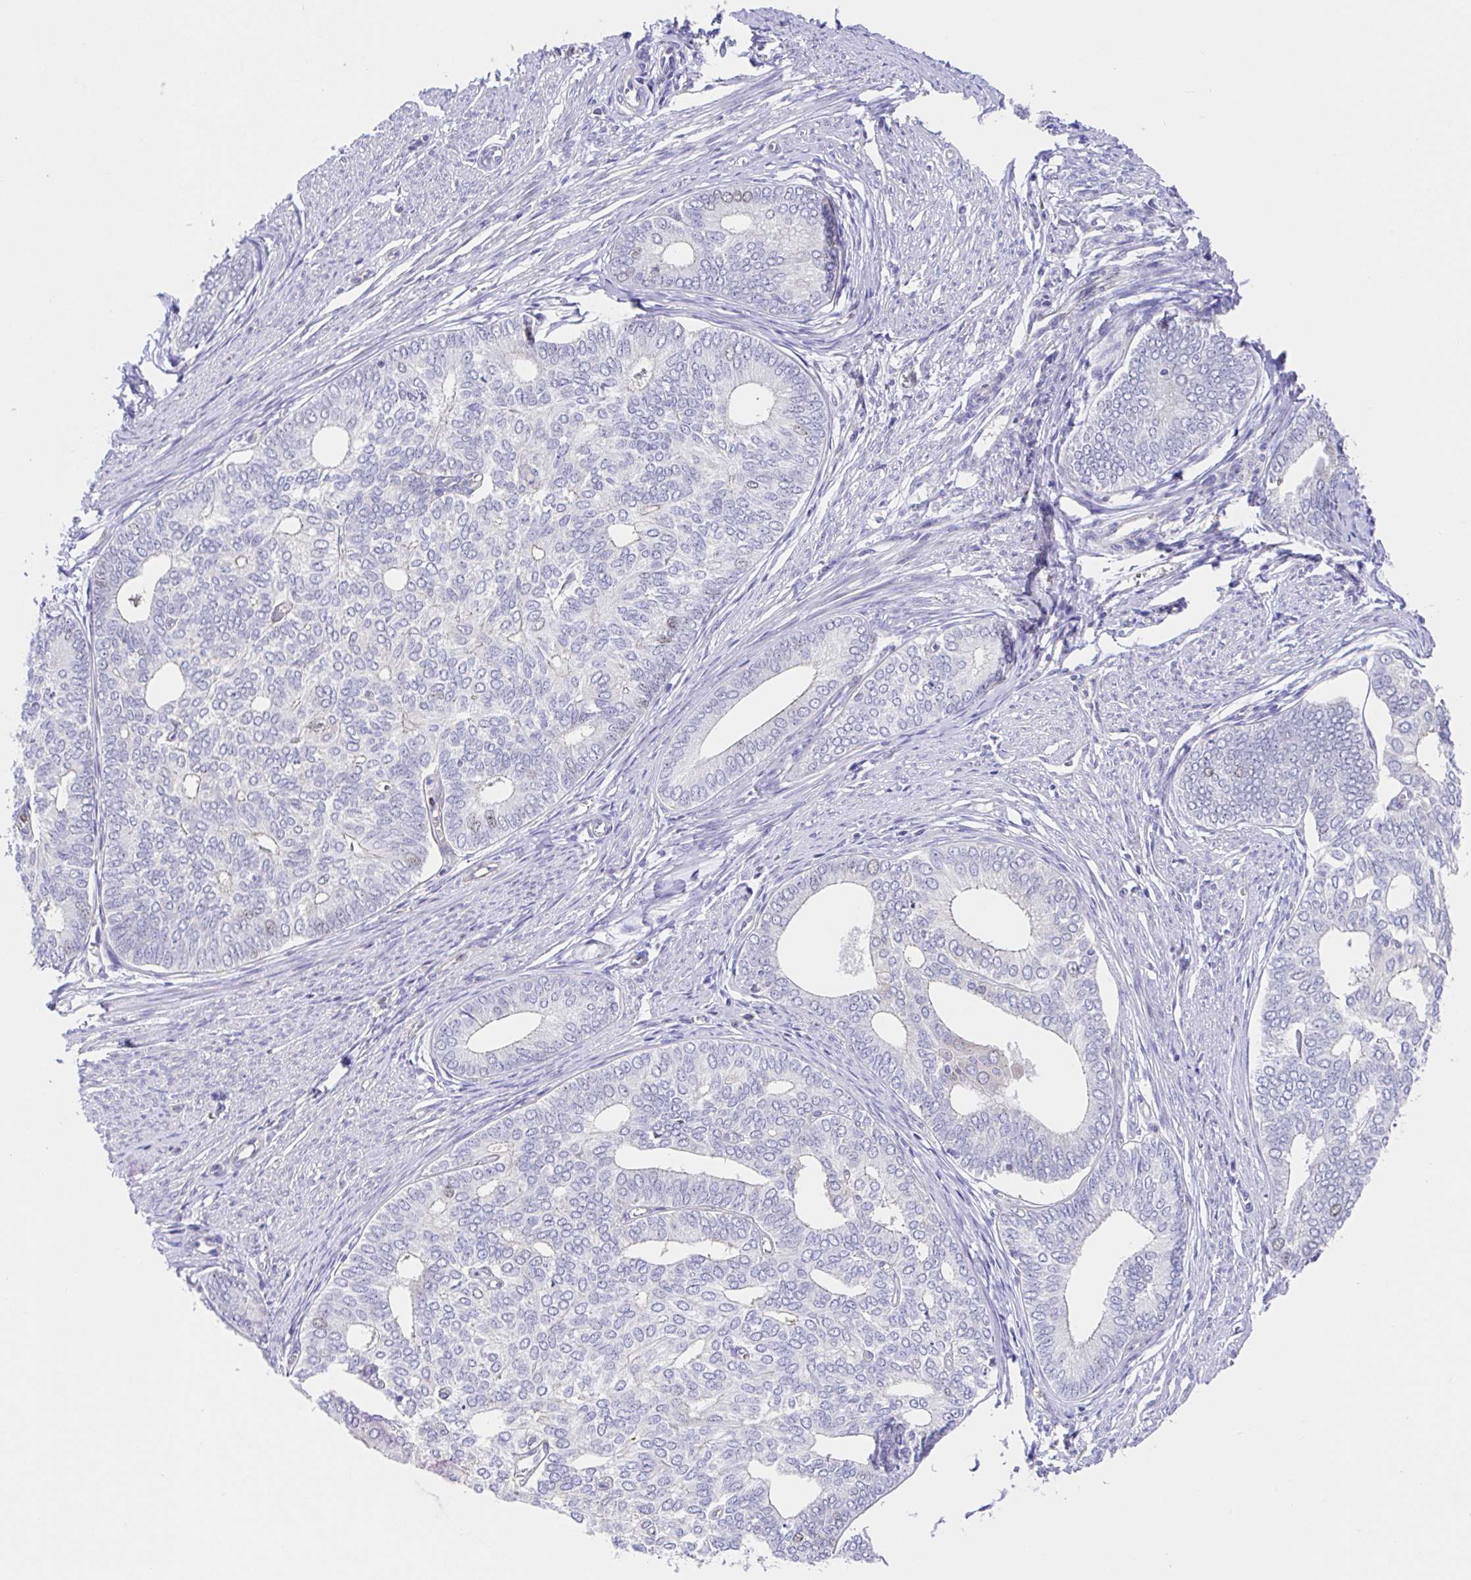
{"staining": {"intensity": "moderate", "quantity": "<25%", "location": "nuclear"}, "tissue": "endometrial cancer", "cell_type": "Tumor cells", "image_type": "cancer", "snomed": [{"axis": "morphology", "description": "Adenocarcinoma, NOS"}, {"axis": "topography", "description": "Endometrium"}], "caption": "Immunohistochemical staining of endometrial adenocarcinoma displays low levels of moderate nuclear protein expression in about <25% of tumor cells.", "gene": "TIMELESS", "patient": {"sex": "female", "age": 75}}